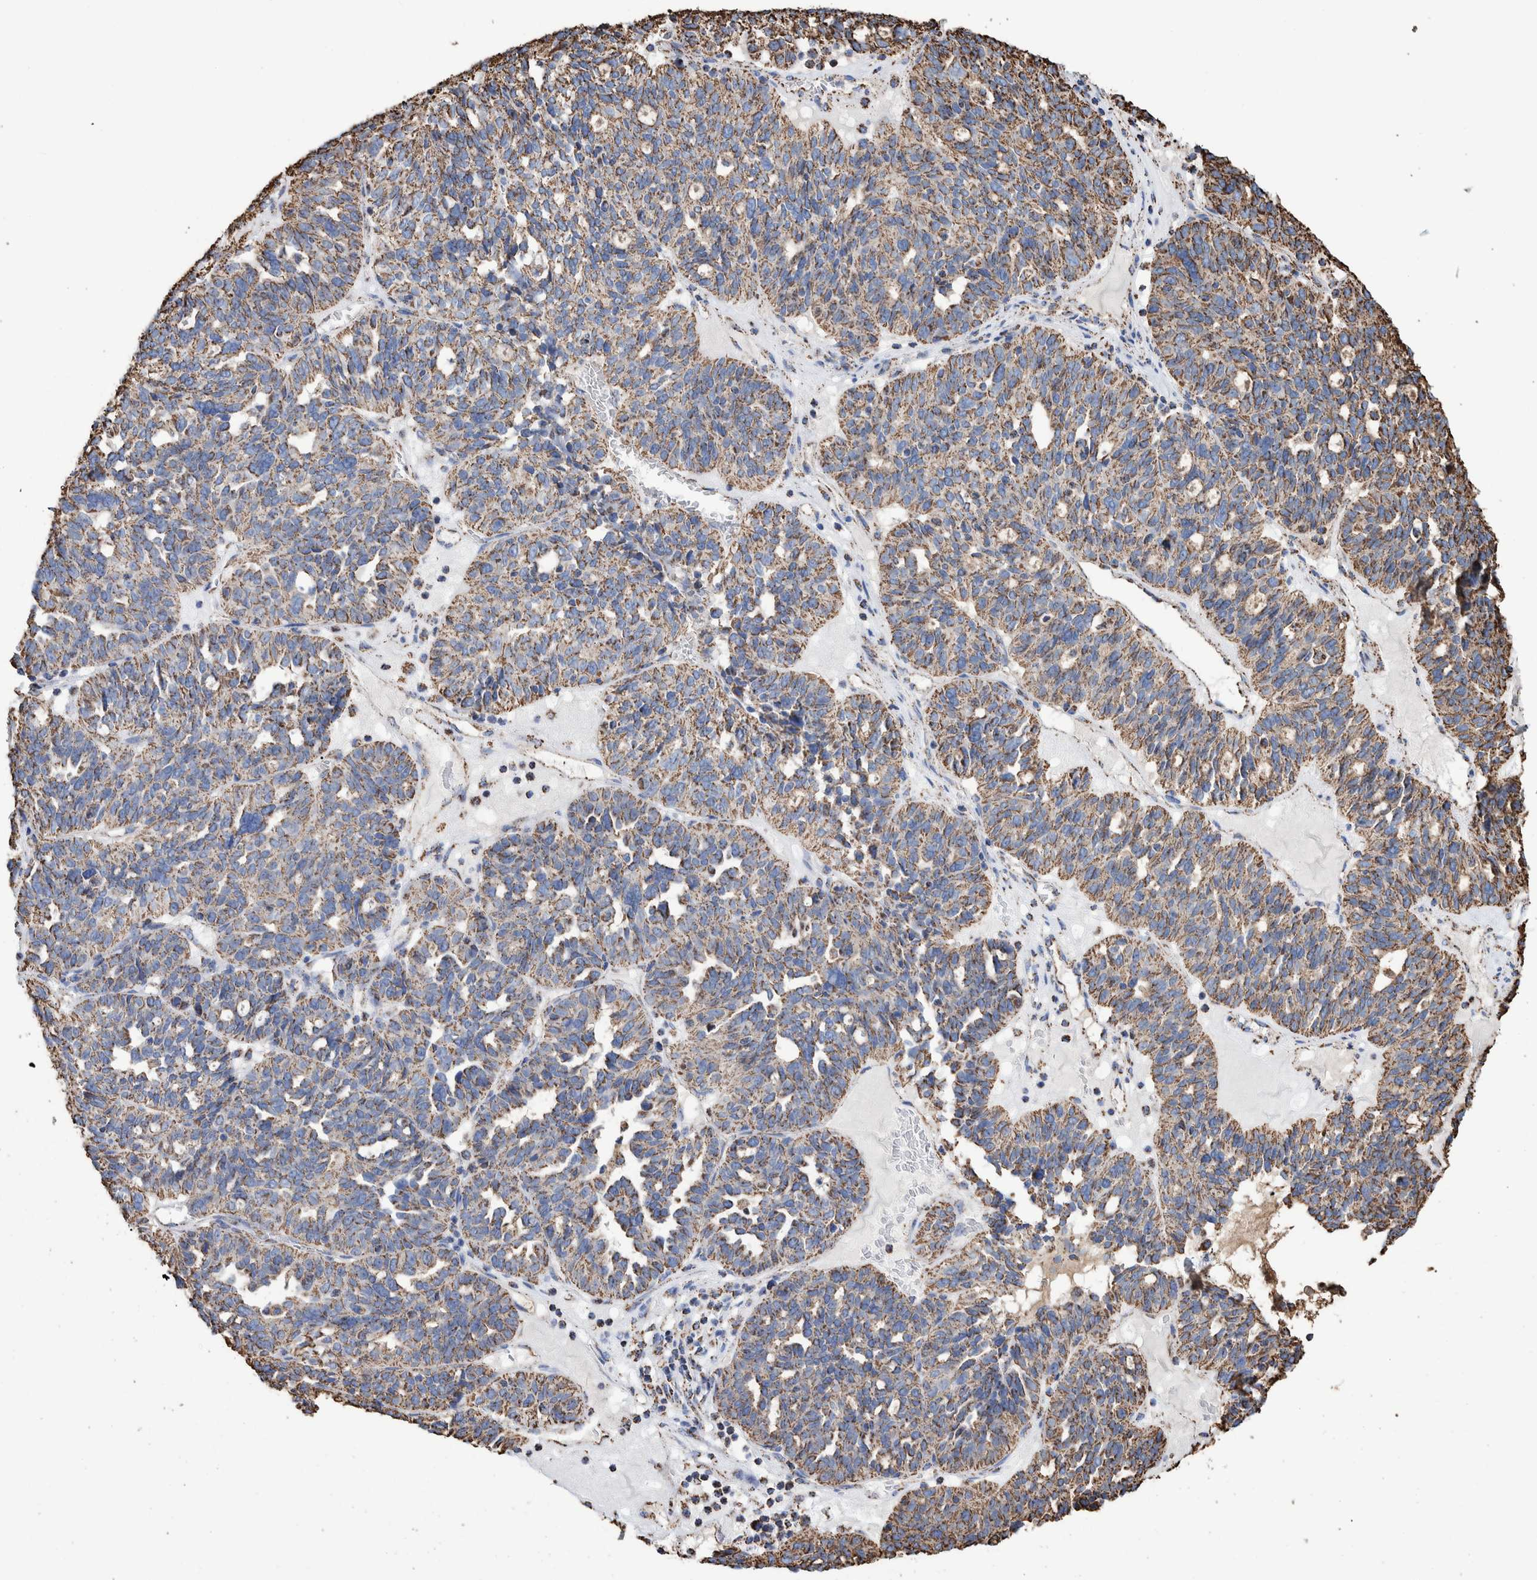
{"staining": {"intensity": "moderate", "quantity": ">75%", "location": "cytoplasmic/membranous"}, "tissue": "ovarian cancer", "cell_type": "Tumor cells", "image_type": "cancer", "snomed": [{"axis": "morphology", "description": "Cystadenocarcinoma, serous, NOS"}, {"axis": "topography", "description": "Ovary"}], "caption": "Immunohistochemical staining of ovarian serous cystadenocarcinoma displays medium levels of moderate cytoplasmic/membranous protein expression in approximately >75% of tumor cells.", "gene": "VPS26C", "patient": {"sex": "female", "age": 59}}